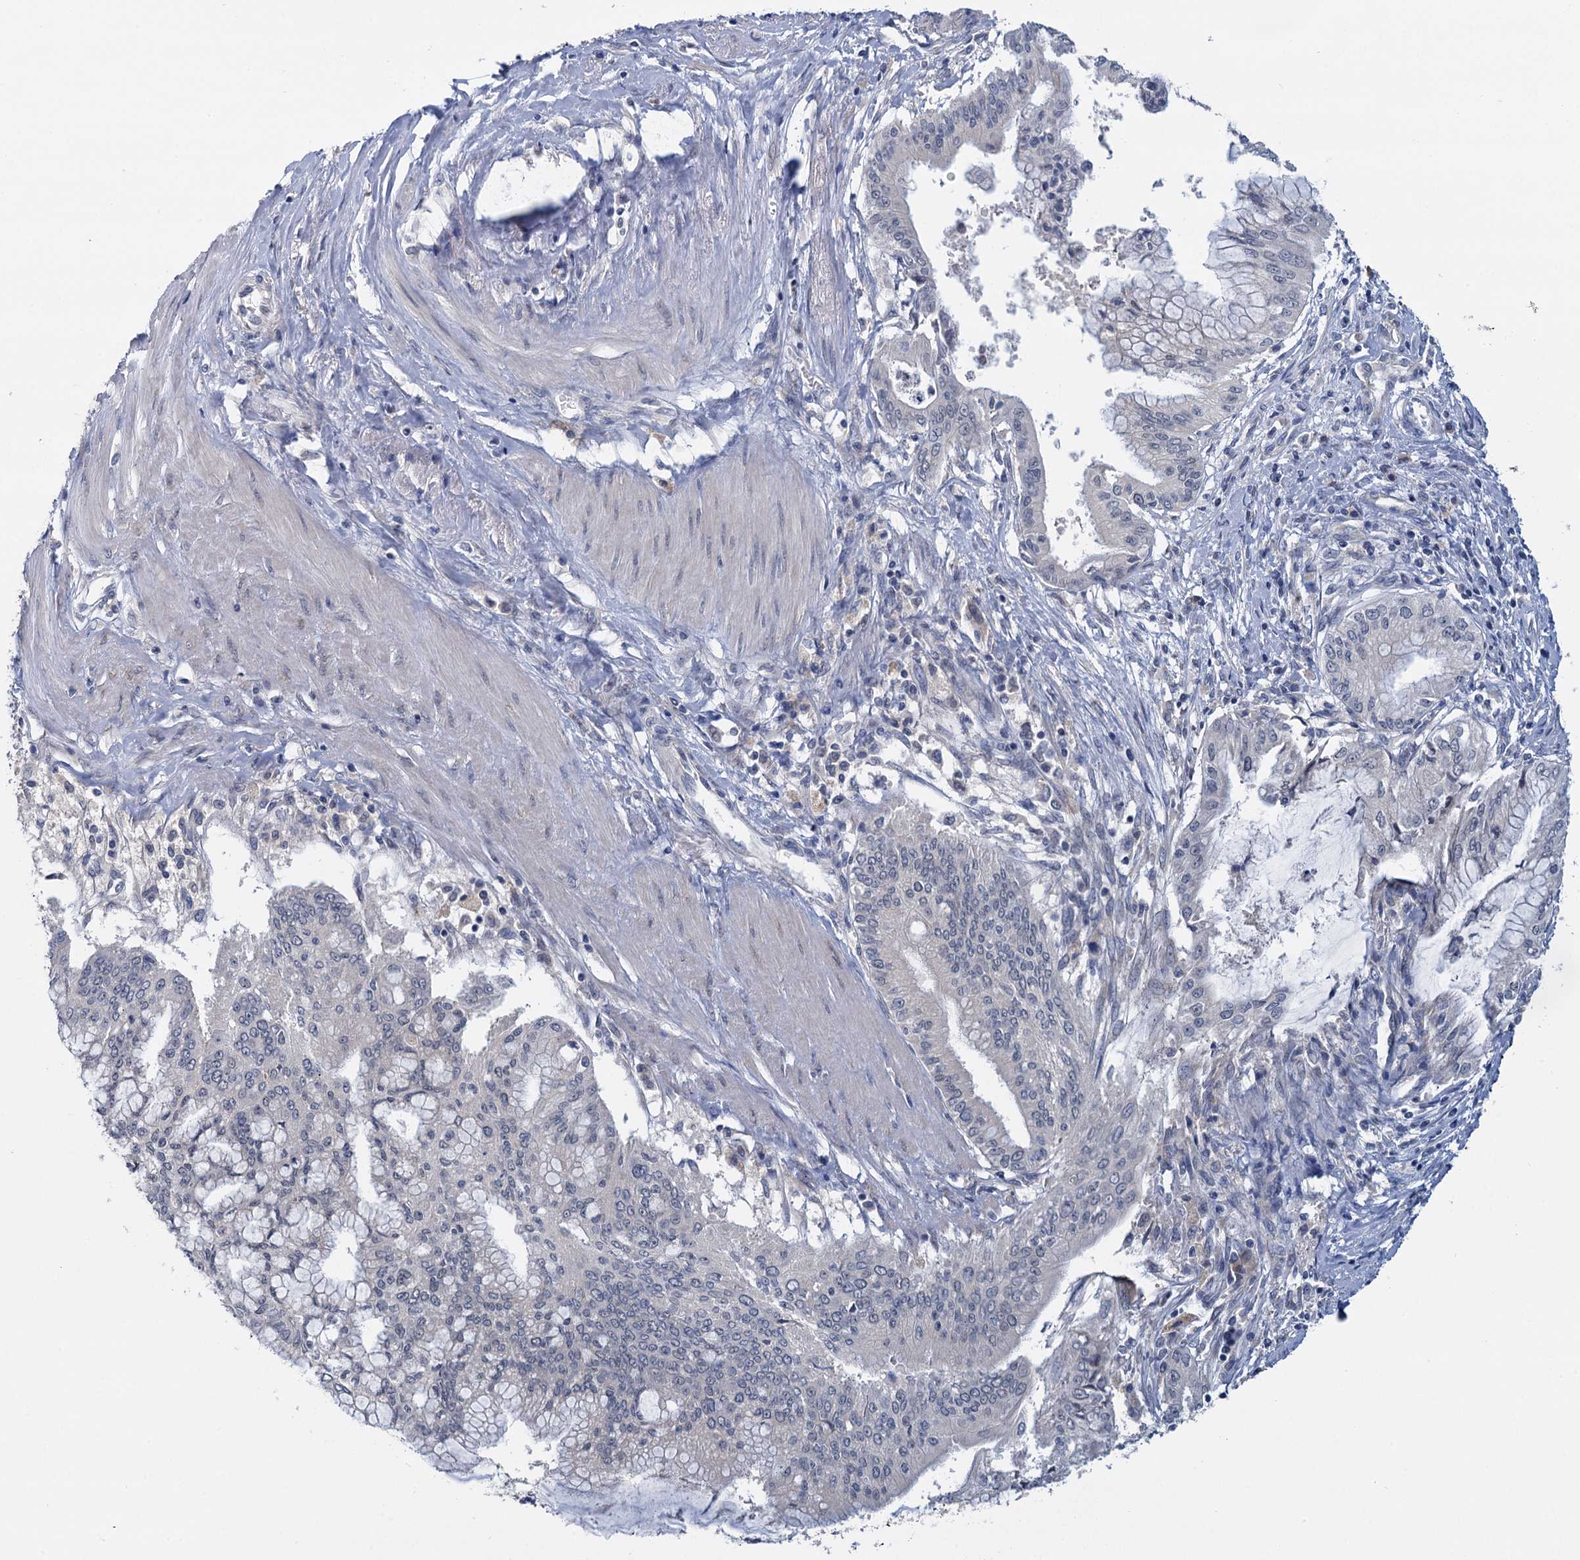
{"staining": {"intensity": "negative", "quantity": "none", "location": "none"}, "tissue": "pancreatic cancer", "cell_type": "Tumor cells", "image_type": "cancer", "snomed": [{"axis": "morphology", "description": "Adenocarcinoma, NOS"}, {"axis": "topography", "description": "Pancreas"}], "caption": "The IHC histopathology image has no significant positivity in tumor cells of adenocarcinoma (pancreatic) tissue.", "gene": "ANKRD42", "patient": {"sex": "male", "age": 46}}